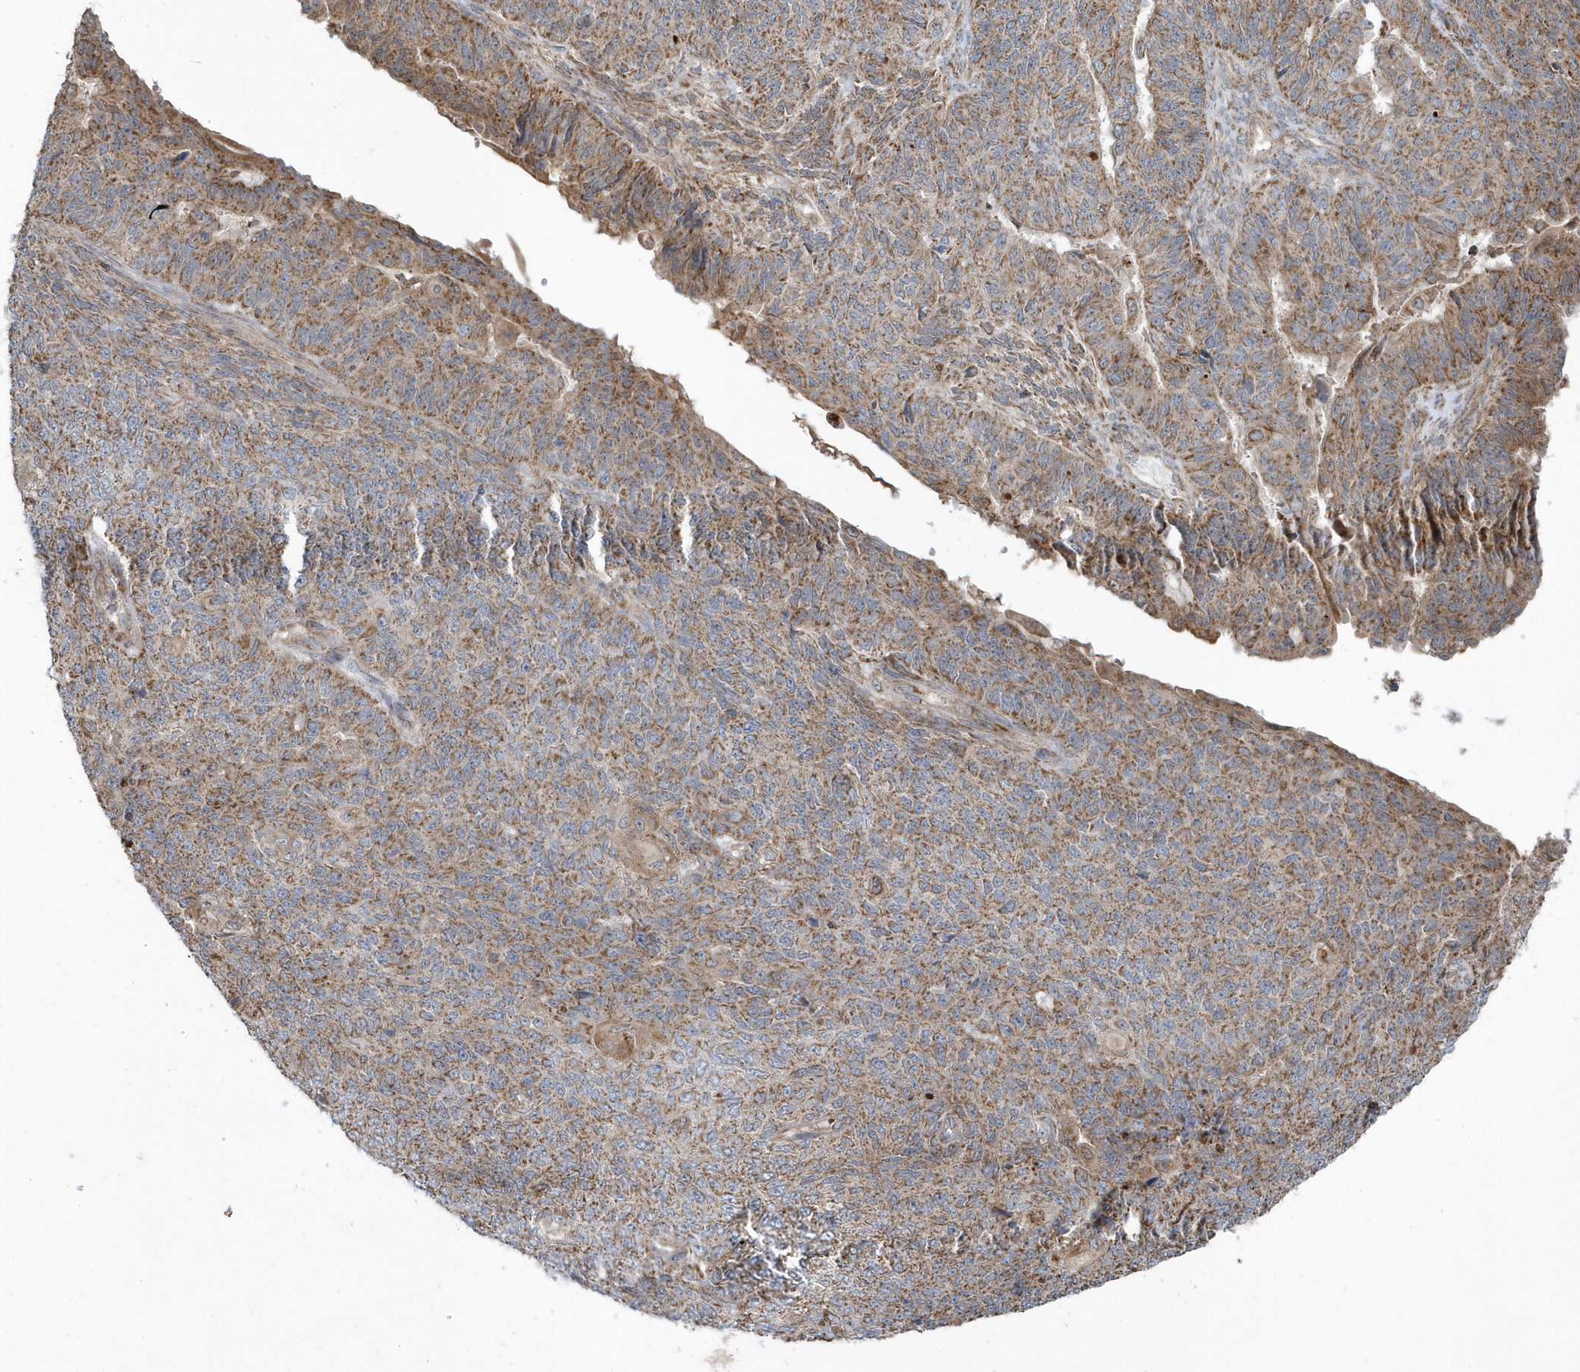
{"staining": {"intensity": "moderate", "quantity": ">75%", "location": "cytoplasmic/membranous"}, "tissue": "endometrial cancer", "cell_type": "Tumor cells", "image_type": "cancer", "snomed": [{"axis": "morphology", "description": "Adenocarcinoma, NOS"}, {"axis": "topography", "description": "Endometrium"}], "caption": "Immunohistochemistry (IHC) (DAB) staining of endometrial cancer (adenocarcinoma) shows moderate cytoplasmic/membranous protein positivity in about >75% of tumor cells. Ihc stains the protein of interest in brown and the nuclei are stained blue.", "gene": "PPP1R7", "patient": {"sex": "female", "age": 32}}